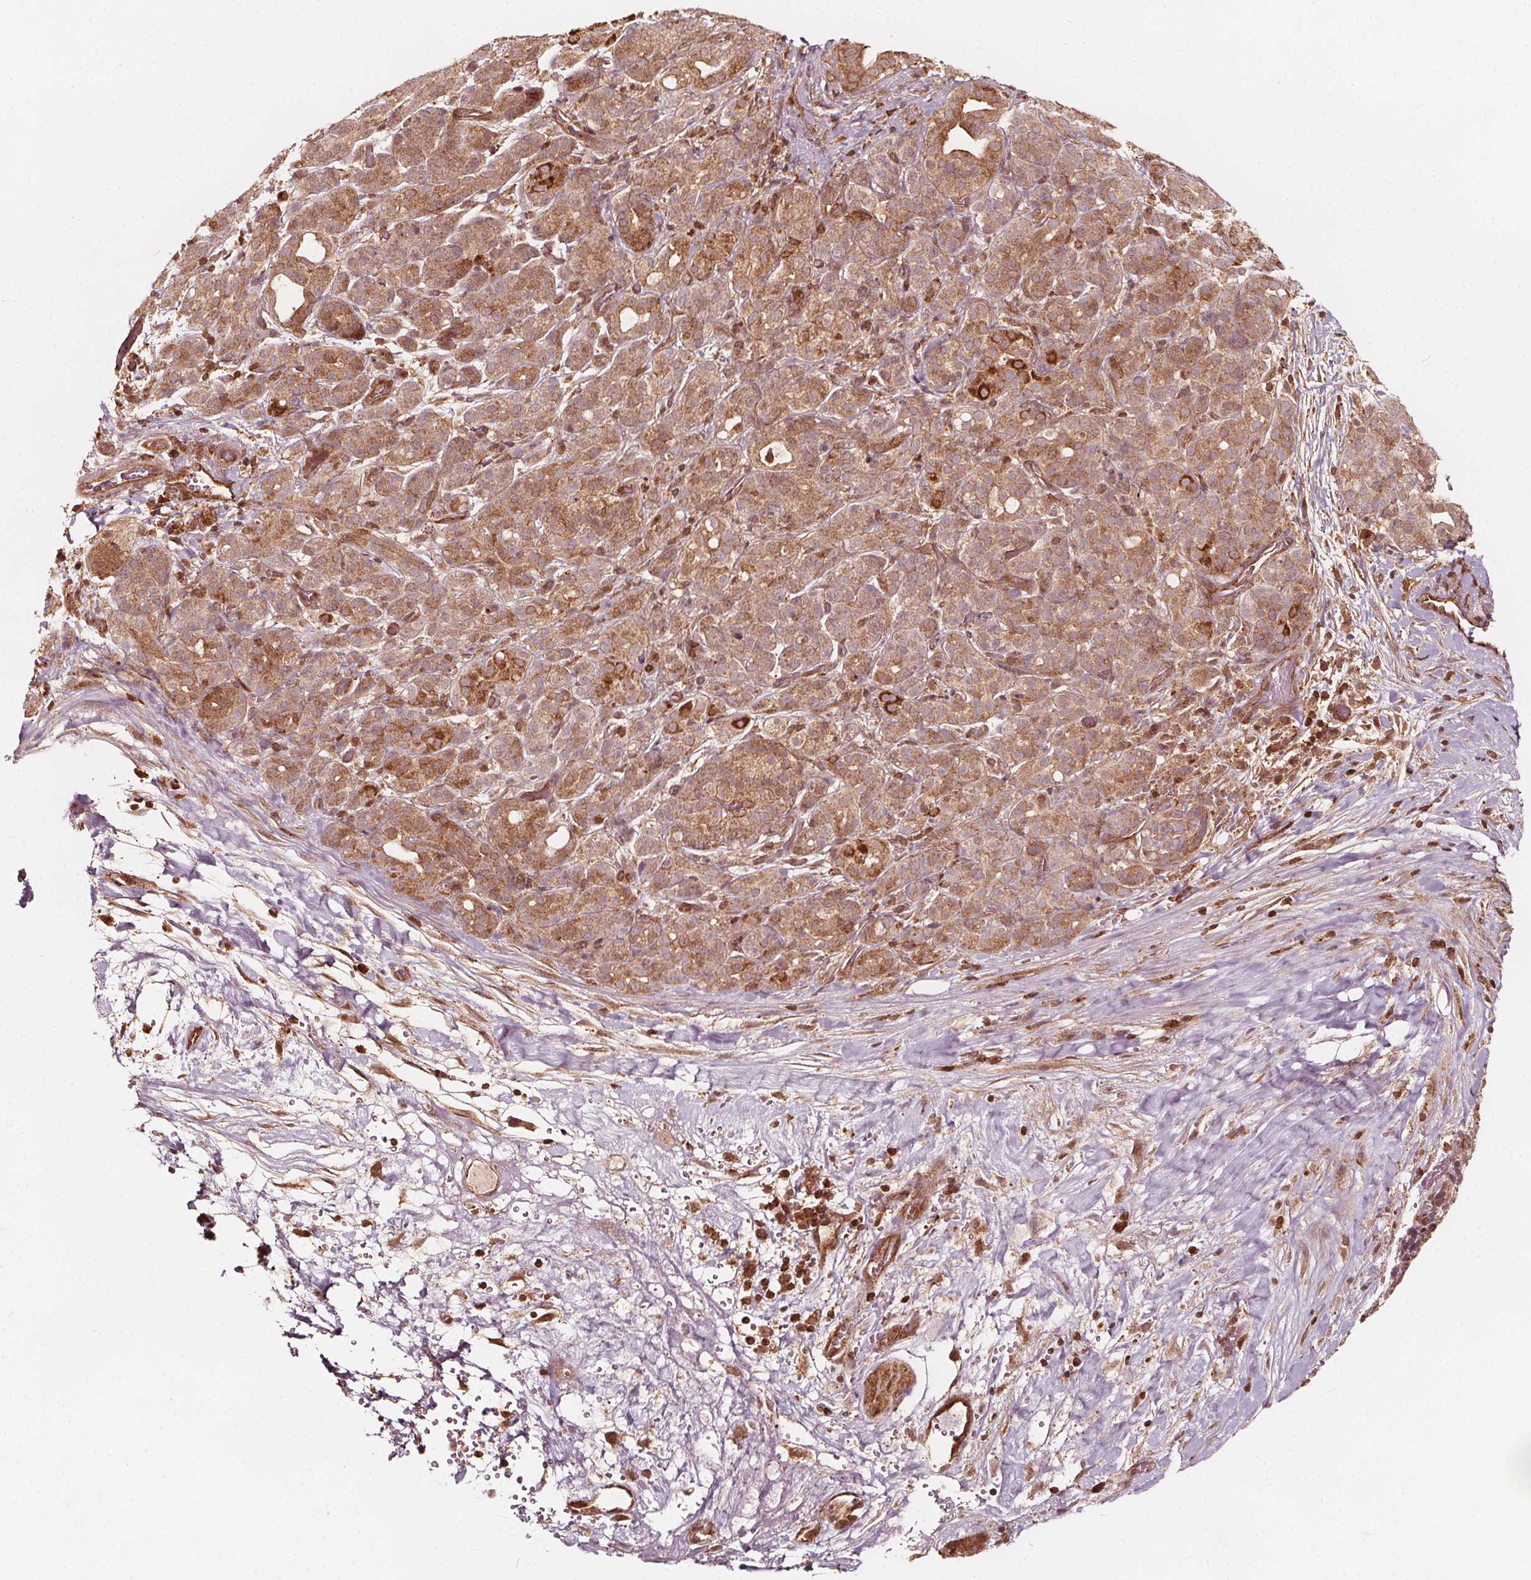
{"staining": {"intensity": "moderate", "quantity": "25%-75%", "location": "cytoplasmic/membranous"}, "tissue": "pancreatic cancer", "cell_type": "Tumor cells", "image_type": "cancer", "snomed": [{"axis": "morphology", "description": "Adenocarcinoma, NOS"}, {"axis": "topography", "description": "Pancreas"}], "caption": "Immunohistochemical staining of human pancreatic cancer displays moderate cytoplasmic/membranous protein expression in approximately 25%-75% of tumor cells.", "gene": "AIP", "patient": {"sex": "male", "age": 44}}